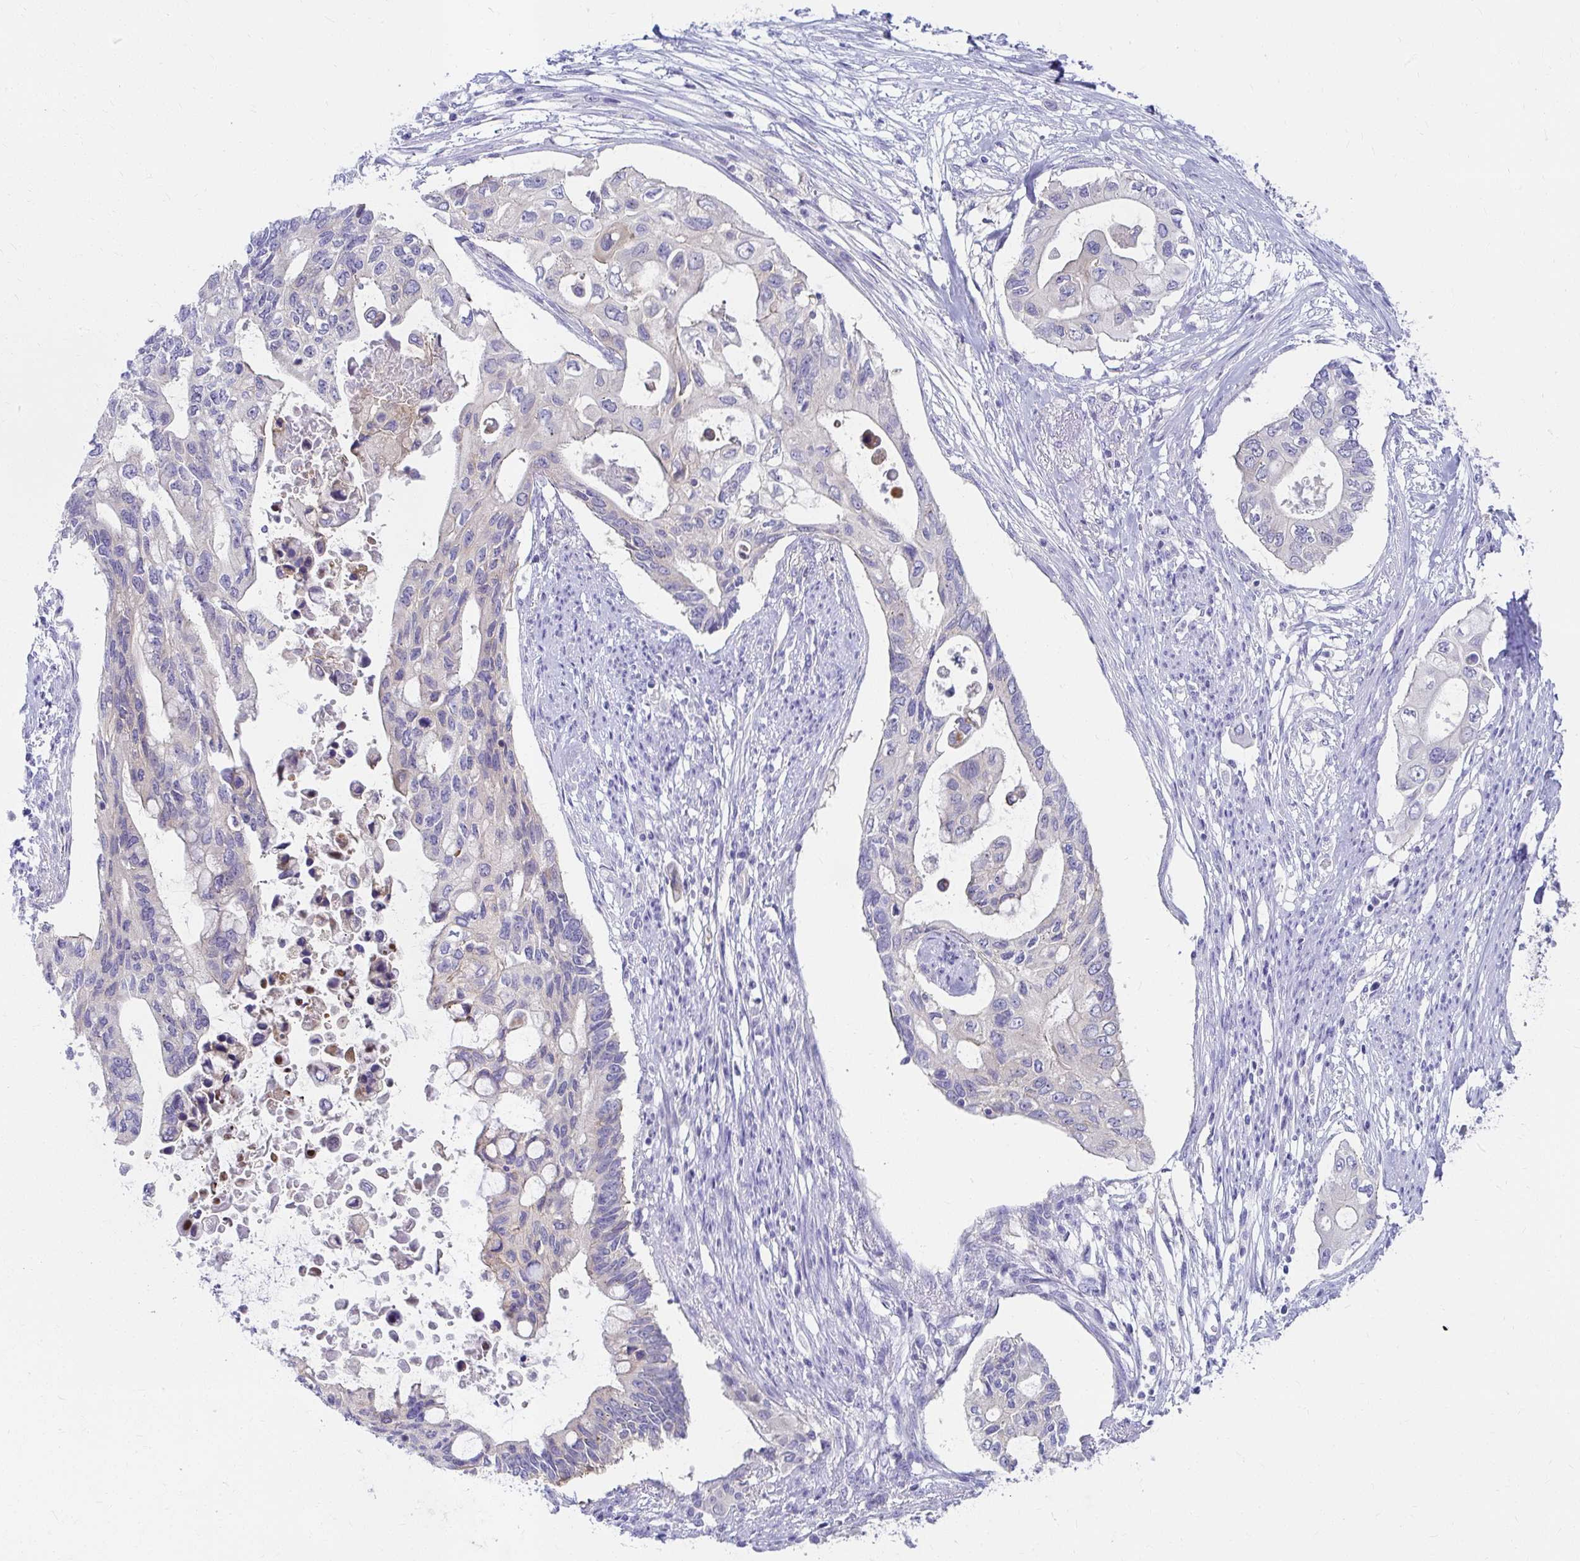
{"staining": {"intensity": "negative", "quantity": "none", "location": "none"}, "tissue": "pancreatic cancer", "cell_type": "Tumor cells", "image_type": "cancer", "snomed": [{"axis": "morphology", "description": "Adenocarcinoma, NOS"}, {"axis": "topography", "description": "Pancreas"}], "caption": "Immunohistochemical staining of adenocarcinoma (pancreatic) exhibits no significant positivity in tumor cells.", "gene": "C19orf81", "patient": {"sex": "female", "age": 63}}